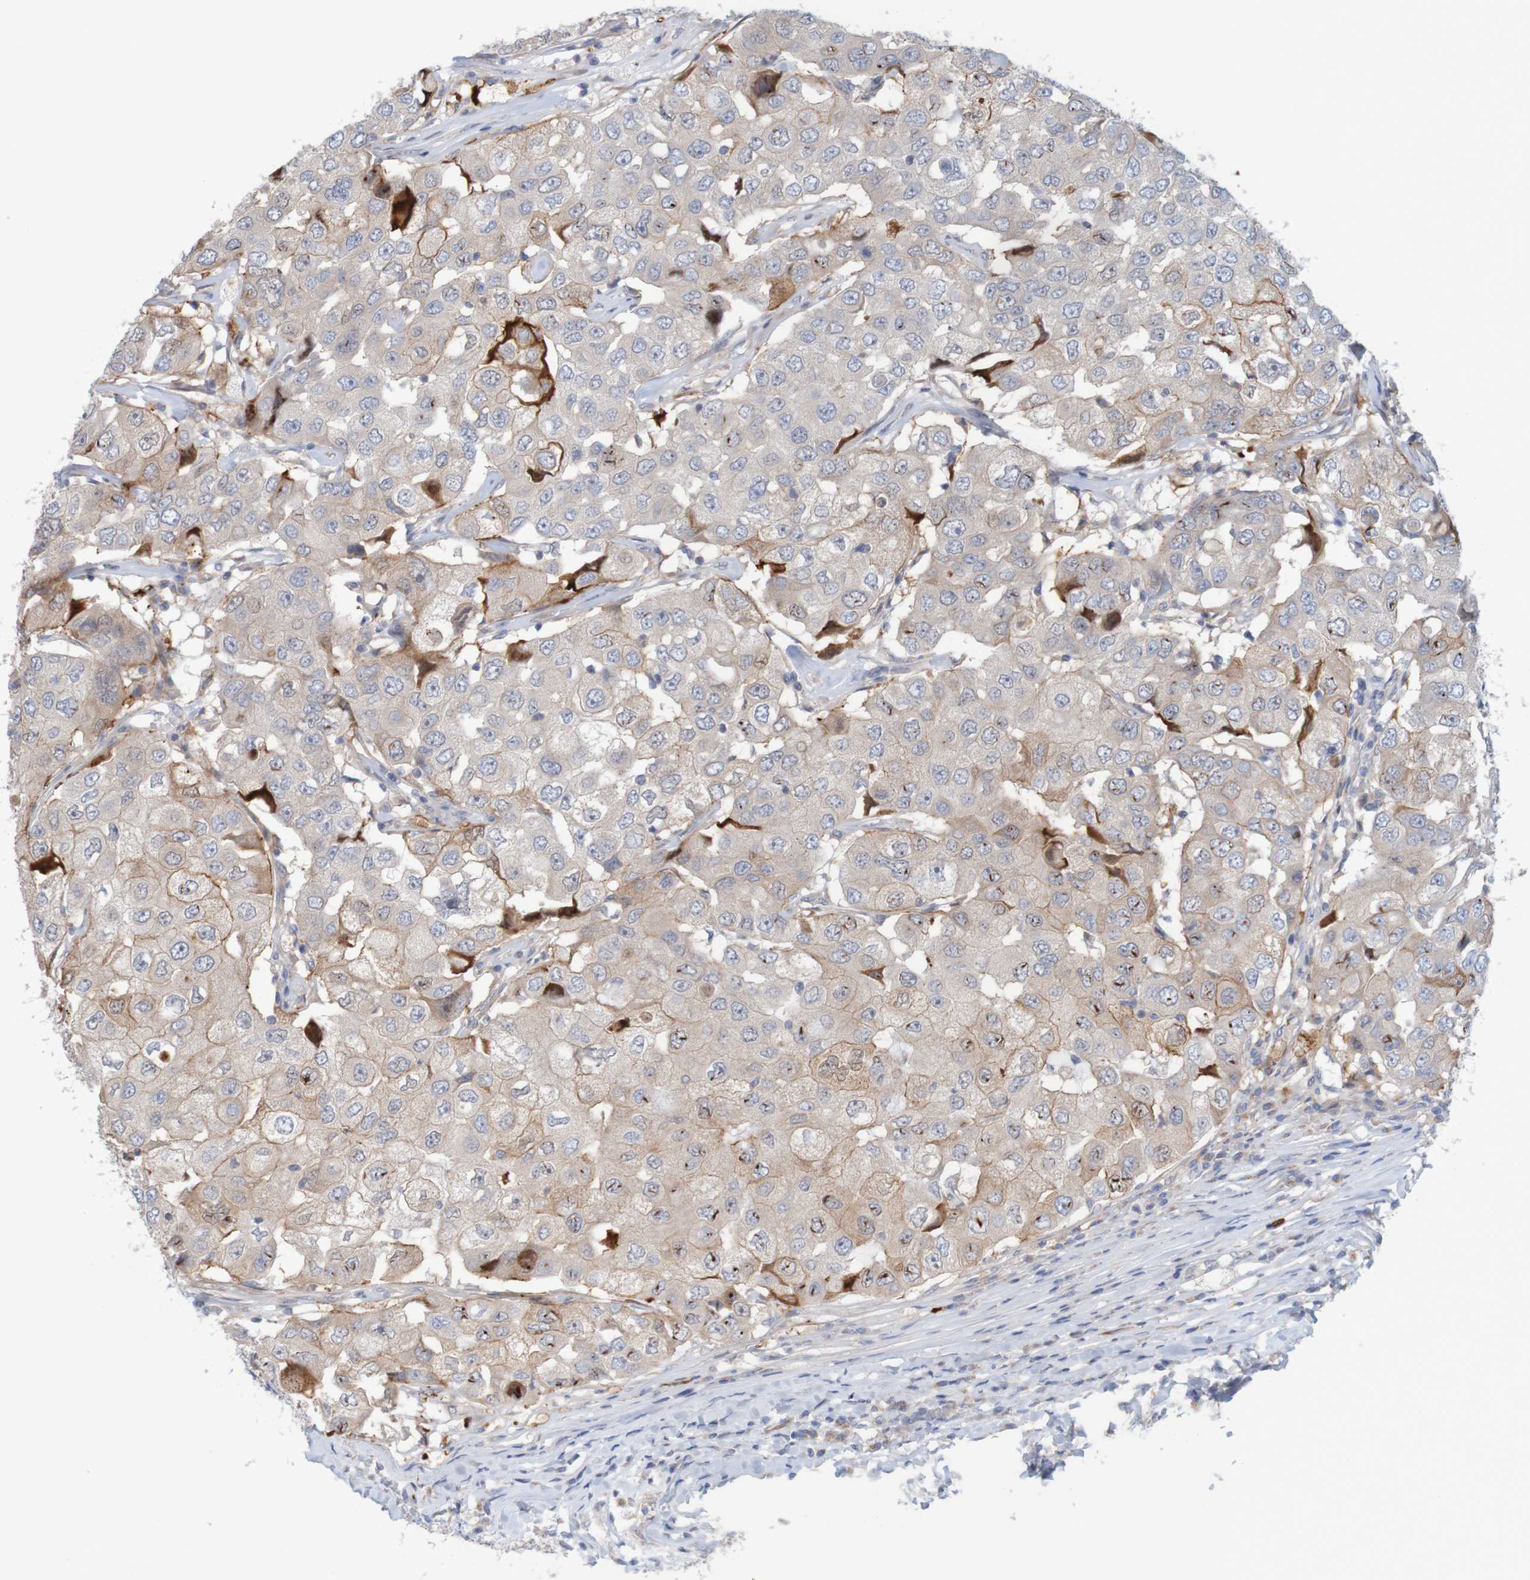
{"staining": {"intensity": "moderate", "quantity": "<25%", "location": "cytoplasmic/membranous,nuclear"}, "tissue": "breast cancer", "cell_type": "Tumor cells", "image_type": "cancer", "snomed": [{"axis": "morphology", "description": "Duct carcinoma"}, {"axis": "topography", "description": "Breast"}], "caption": "This is an image of immunohistochemistry (IHC) staining of breast cancer, which shows moderate staining in the cytoplasmic/membranous and nuclear of tumor cells.", "gene": "KRT23", "patient": {"sex": "female", "age": 27}}